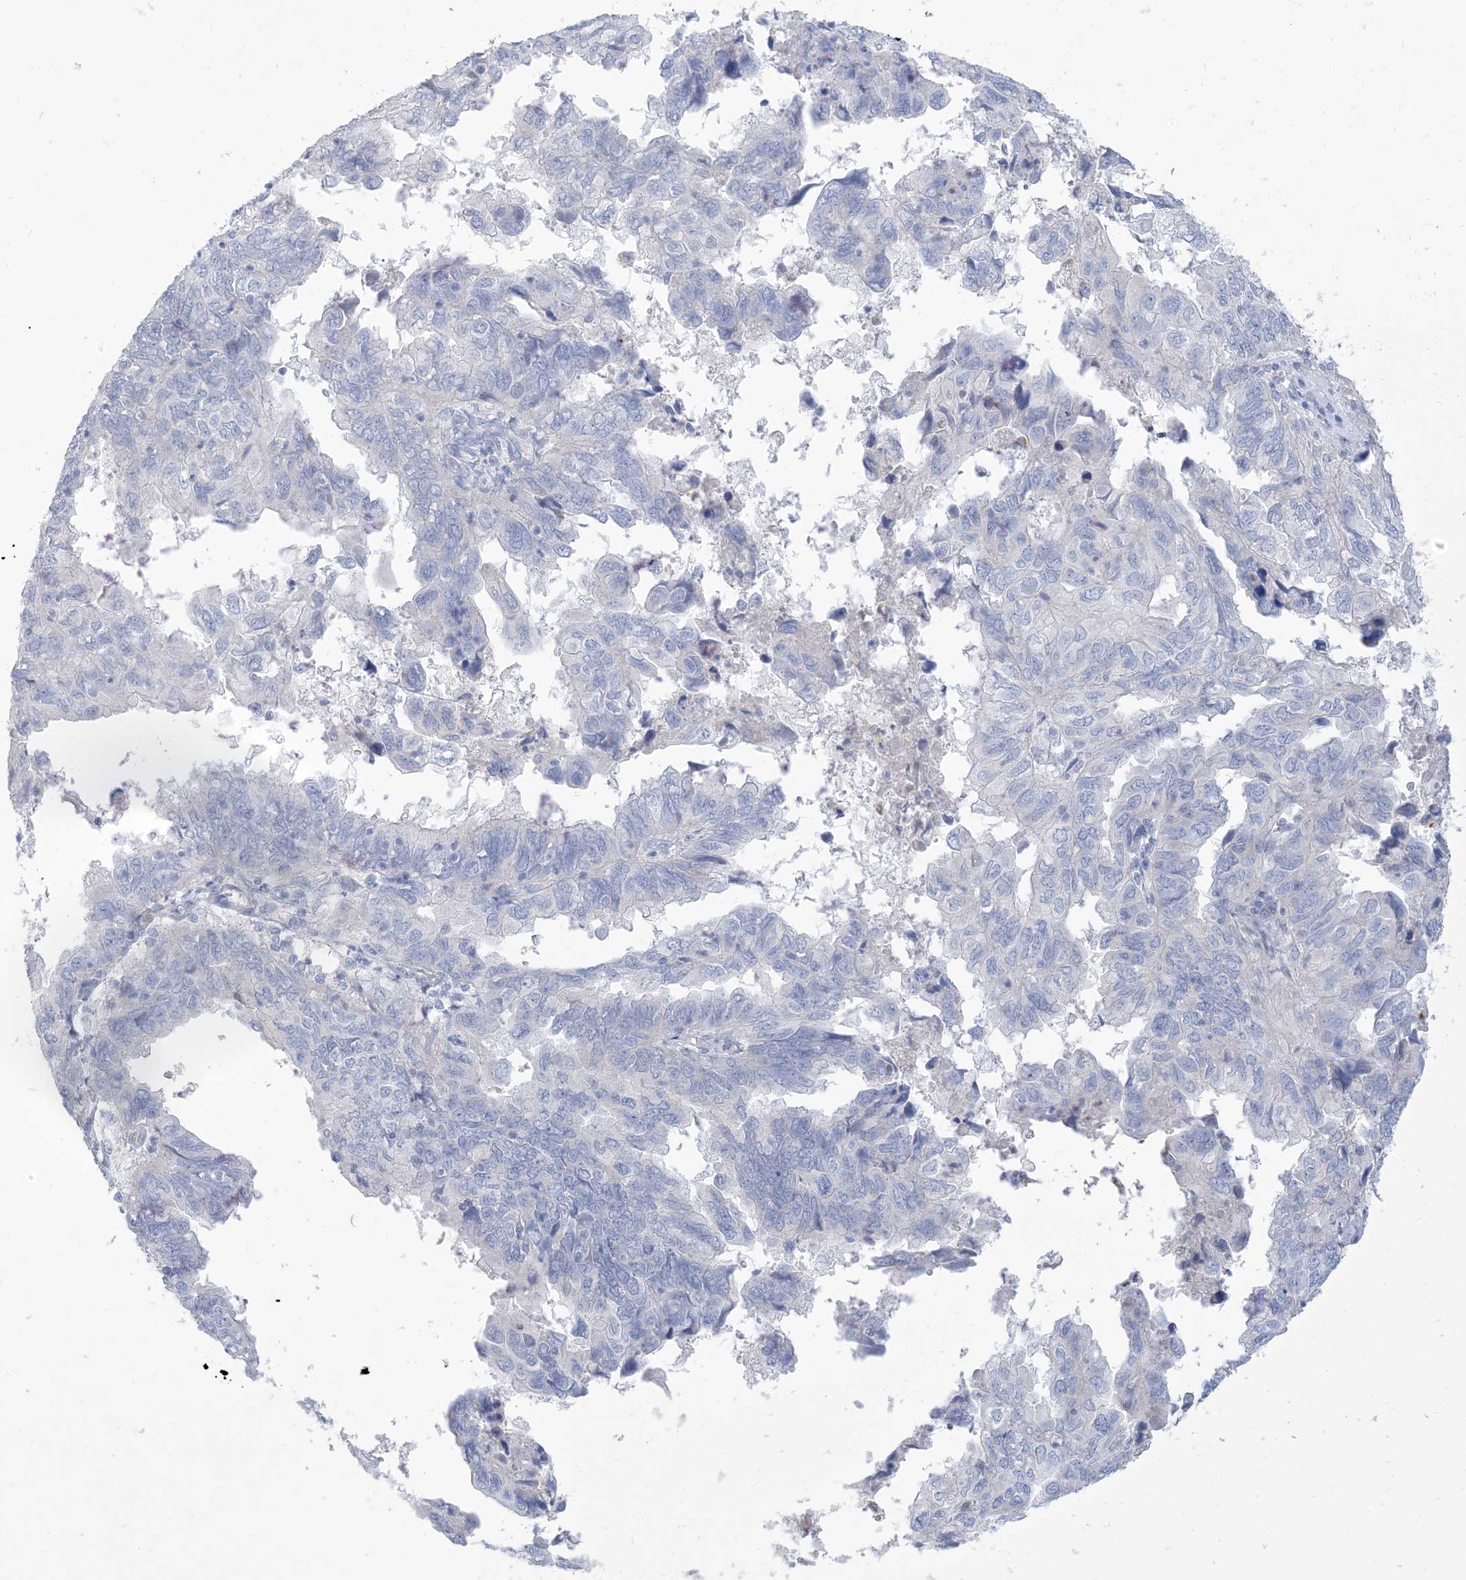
{"staining": {"intensity": "negative", "quantity": "none", "location": "none"}, "tissue": "endometrial cancer", "cell_type": "Tumor cells", "image_type": "cancer", "snomed": [{"axis": "morphology", "description": "Adenocarcinoma, NOS"}, {"axis": "topography", "description": "Uterus"}], "caption": "Tumor cells are negative for brown protein staining in endometrial adenocarcinoma.", "gene": "MTHFD2L", "patient": {"sex": "female", "age": 77}}